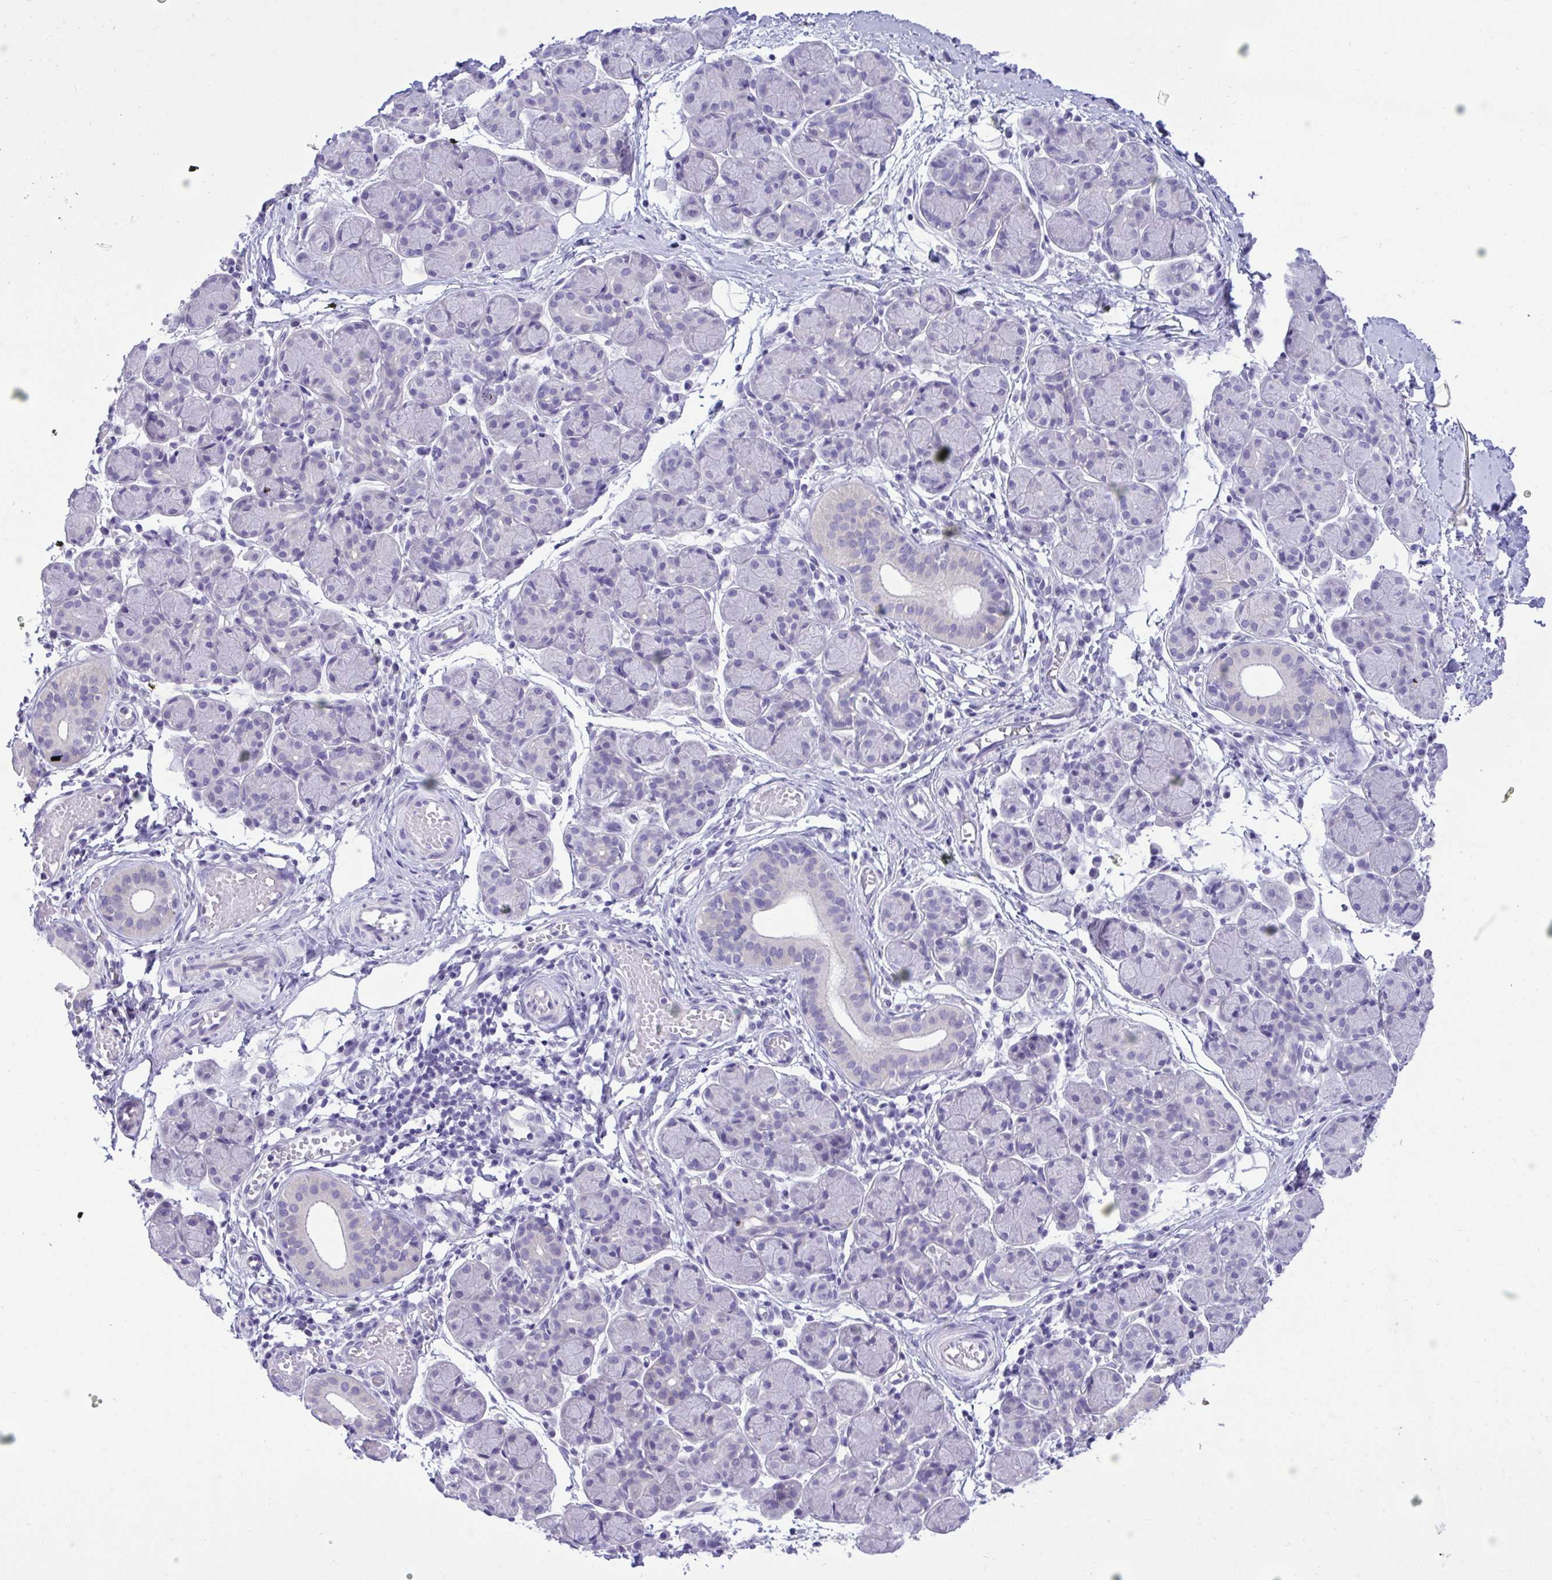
{"staining": {"intensity": "negative", "quantity": "none", "location": "none"}, "tissue": "salivary gland", "cell_type": "Glandular cells", "image_type": "normal", "snomed": [{"axis": "morphology", "description": "Normal tissue, NOS"}, {"axis": "morphology", "description": "Inflammation, NOS"}, {"axis": "topography", "description": "Lymph node"}, {"axis": "topography", "description": "Salivary gland"}], "caption": "Immunohistochemistry micrograph of normal salivary gland: salivary gland stained with DAB displays no significant protein expression in glandular cells. (IHC, brightfield microscopy, high magnification).", "gene": "TMCO5A", "patient": {"sex": "male", "age": 3}}